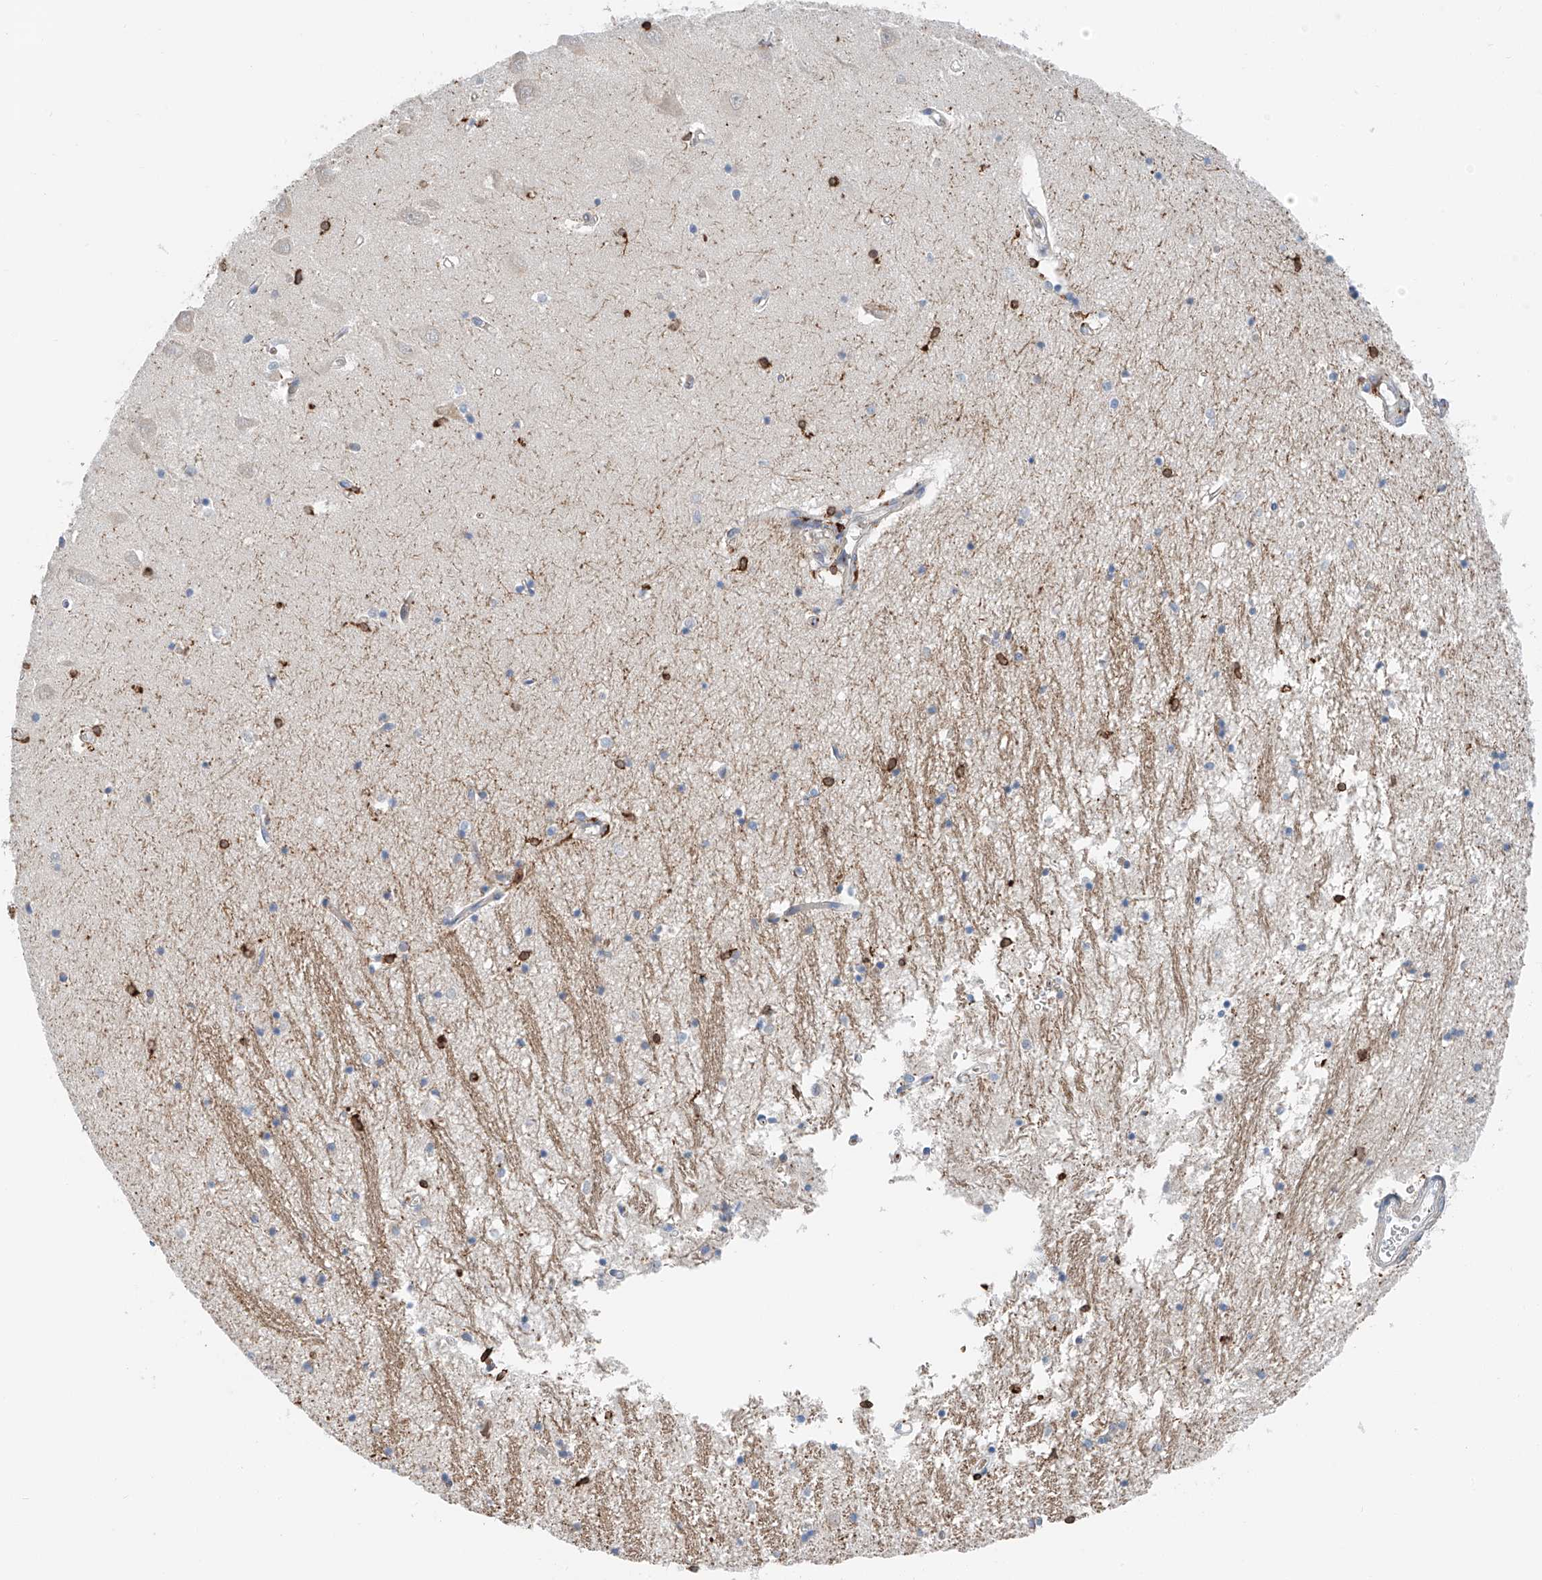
{"staining": {"intensity": "strong", "quantity": "<25%", "location": "cytoplasmic/membranous"}, "tissue": "hippocampus", "cell_type": "Glial cells", "image_type": "normal", "snomed": [{"axis": "morphology", "description": "Normal tissue, NOS"}, {"axis": "topography", "description": "Hippocampus"}], "caption": "DAB immunohistochemical staining of normal human hippocampus exhibits strong cytoplasmic/membranous protein staining in approximately <25% of glial cells.", "gene": "TBXAS1", "patient": {"sex": "male", "age": 70}}